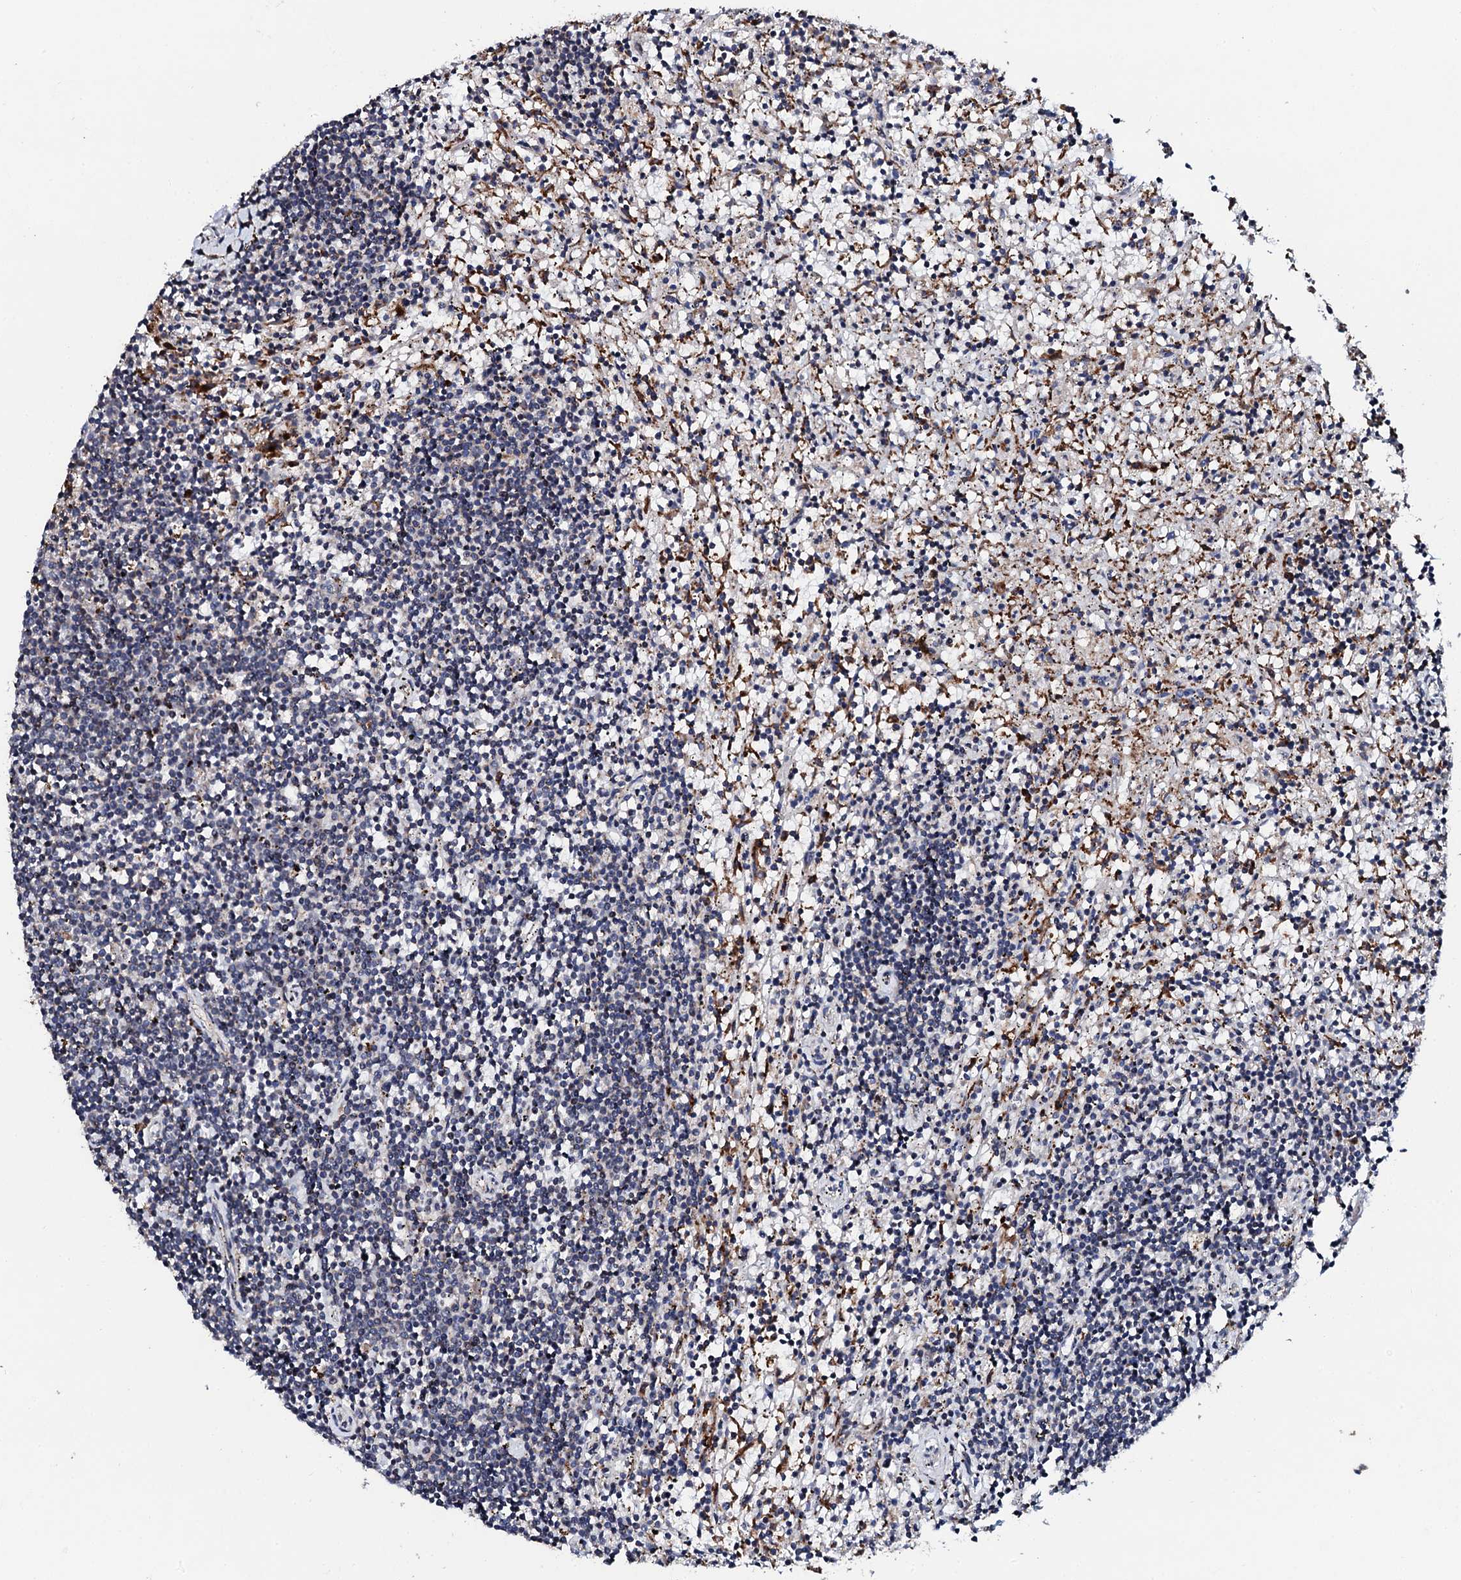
{"staining": {"intensity": "negative", "quantity": "none", "location": "none"}, "tissue": "lymphoma", "cell_type": "Tumor cells", "image_type": "cancer", "snomed": [{"axis": "morphology", "description": "Malignant lymphoma, non-Hodgkin's type, Low grade"}, {"axis": "topography", "description": "Spleen"}], "caption": "Immunohistochemistry (IHC) photomicrograph of neoplastic tissue: human lymphoma stained with DAB displays no significant protein positivity in tumor cells. The staining is performed using DAB brown chromogen with nuclei counter-stained in using hematoxylin.", "gene": "TCIRG1", "patient": {"sex": "male", "age": 76}}